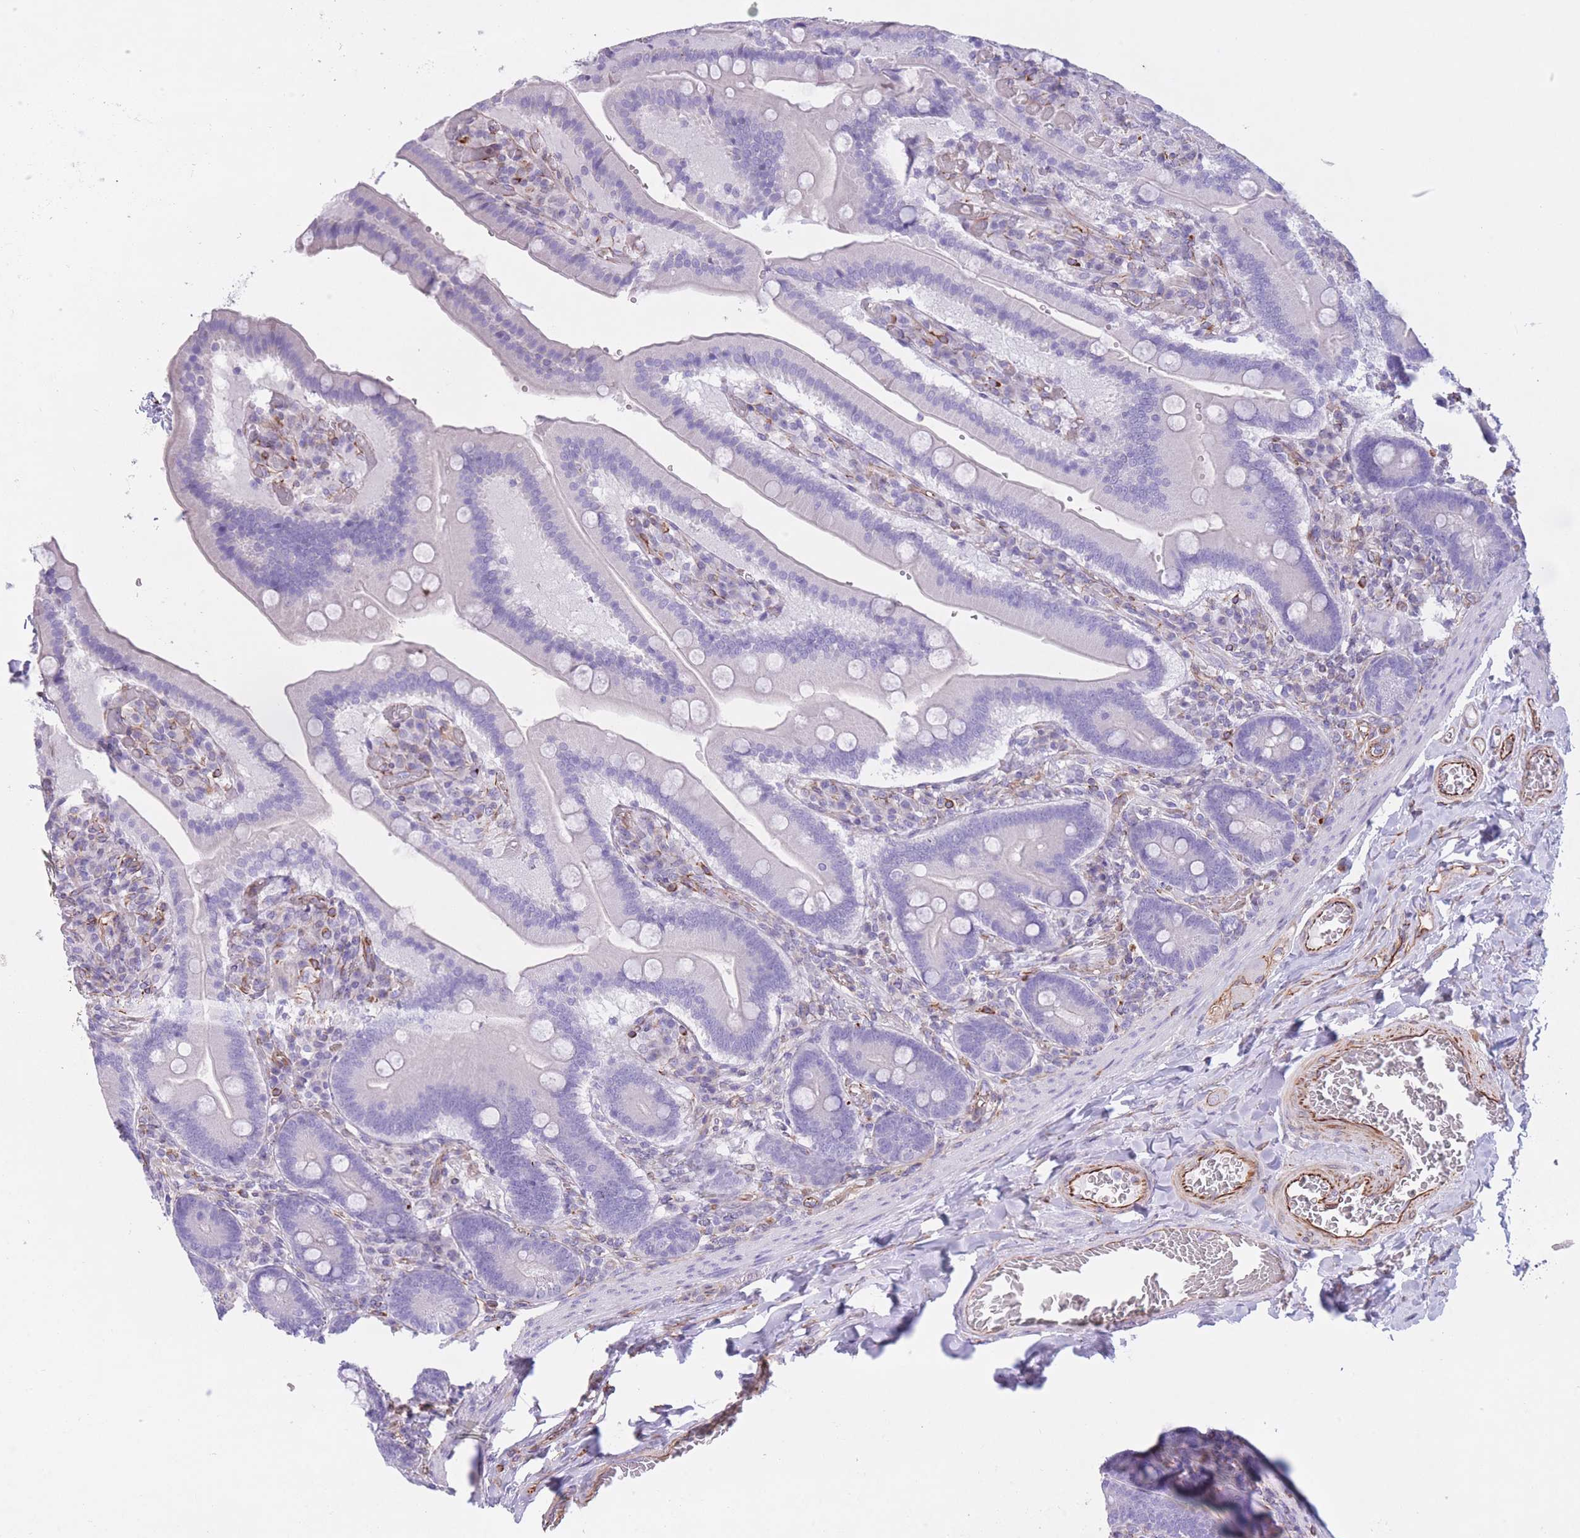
{"staining": {"intensity": "negative", "quantity": "none", "location": "none"}, "tissue": "duodenum", "cell_type": "Glandular cells", "image_type": "normal", "snomed": [{"axis": "morphology", "description": "Normal tissue, NOS"}, {"axis": "topography", "description": "Duodenum"}], "caption": "IHC image of normal duodenum: duodenum stained with DAB displays no significant protein expression in glandular cells.", "gene": "ATP5MF", "patient": {"sex": "female", "age": 62}}